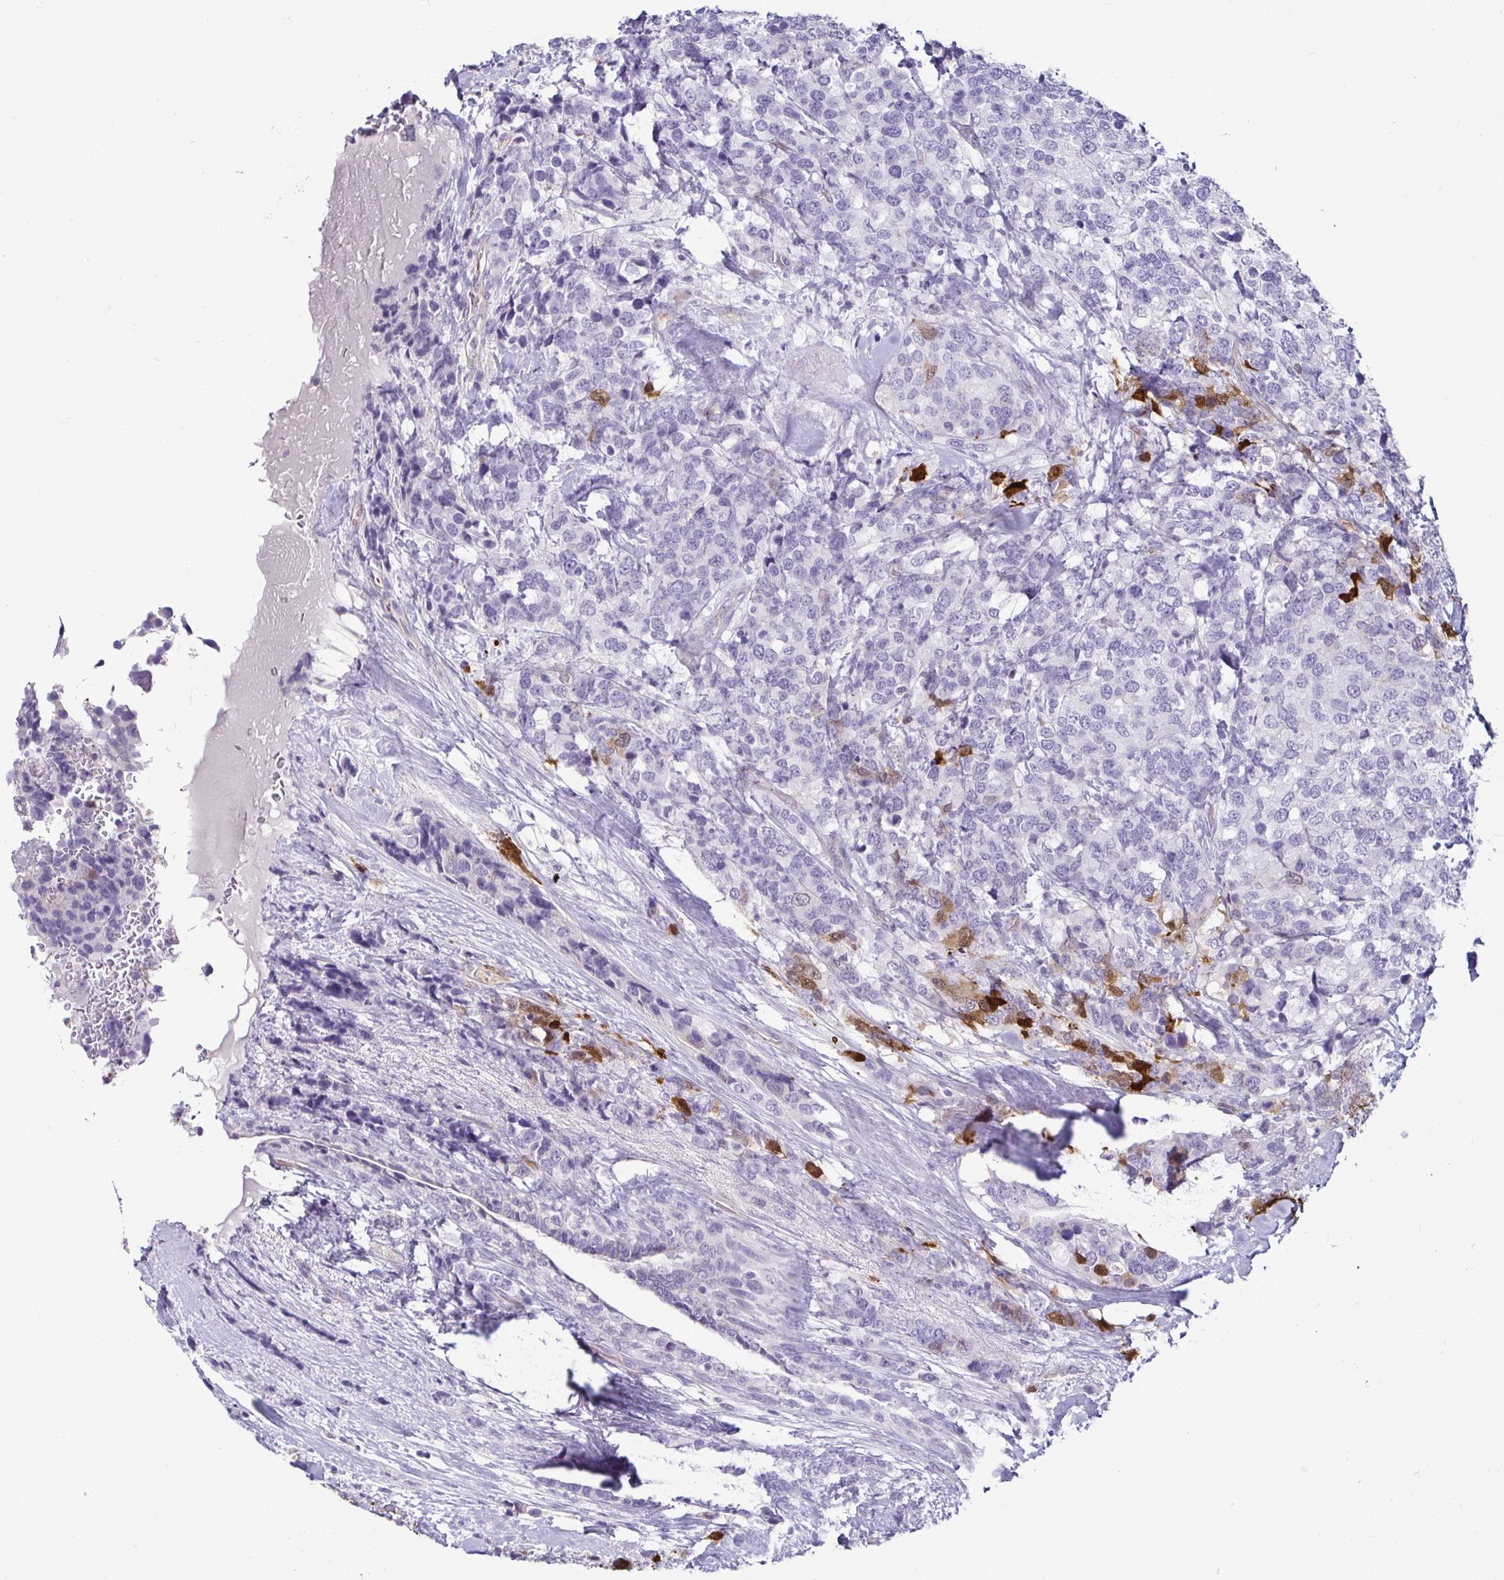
{"staining": {"intensity": "moderate", "quantity": "<25%", "location": "cytoplasmic/membranous,nuclear"}, "tissue": "breast cancer", "cell_type": "Tumor cells", "image_type": "cancer", "snomed": [{"axis": "morphology", "description": "Lobular carcinoma"}, {"axis": "topography", "description": "Breast"}], "caption": "A photomicrograph of human breast cancer stained for a protein reveals moderate cytoplasmic/membranous and nuclear brown staining in tumor cells. The protein of interest is shown in brown color, while the nuclei are stained blue.", "gene": "CASP14", "patient": {"sex": "female", "age": 59}}